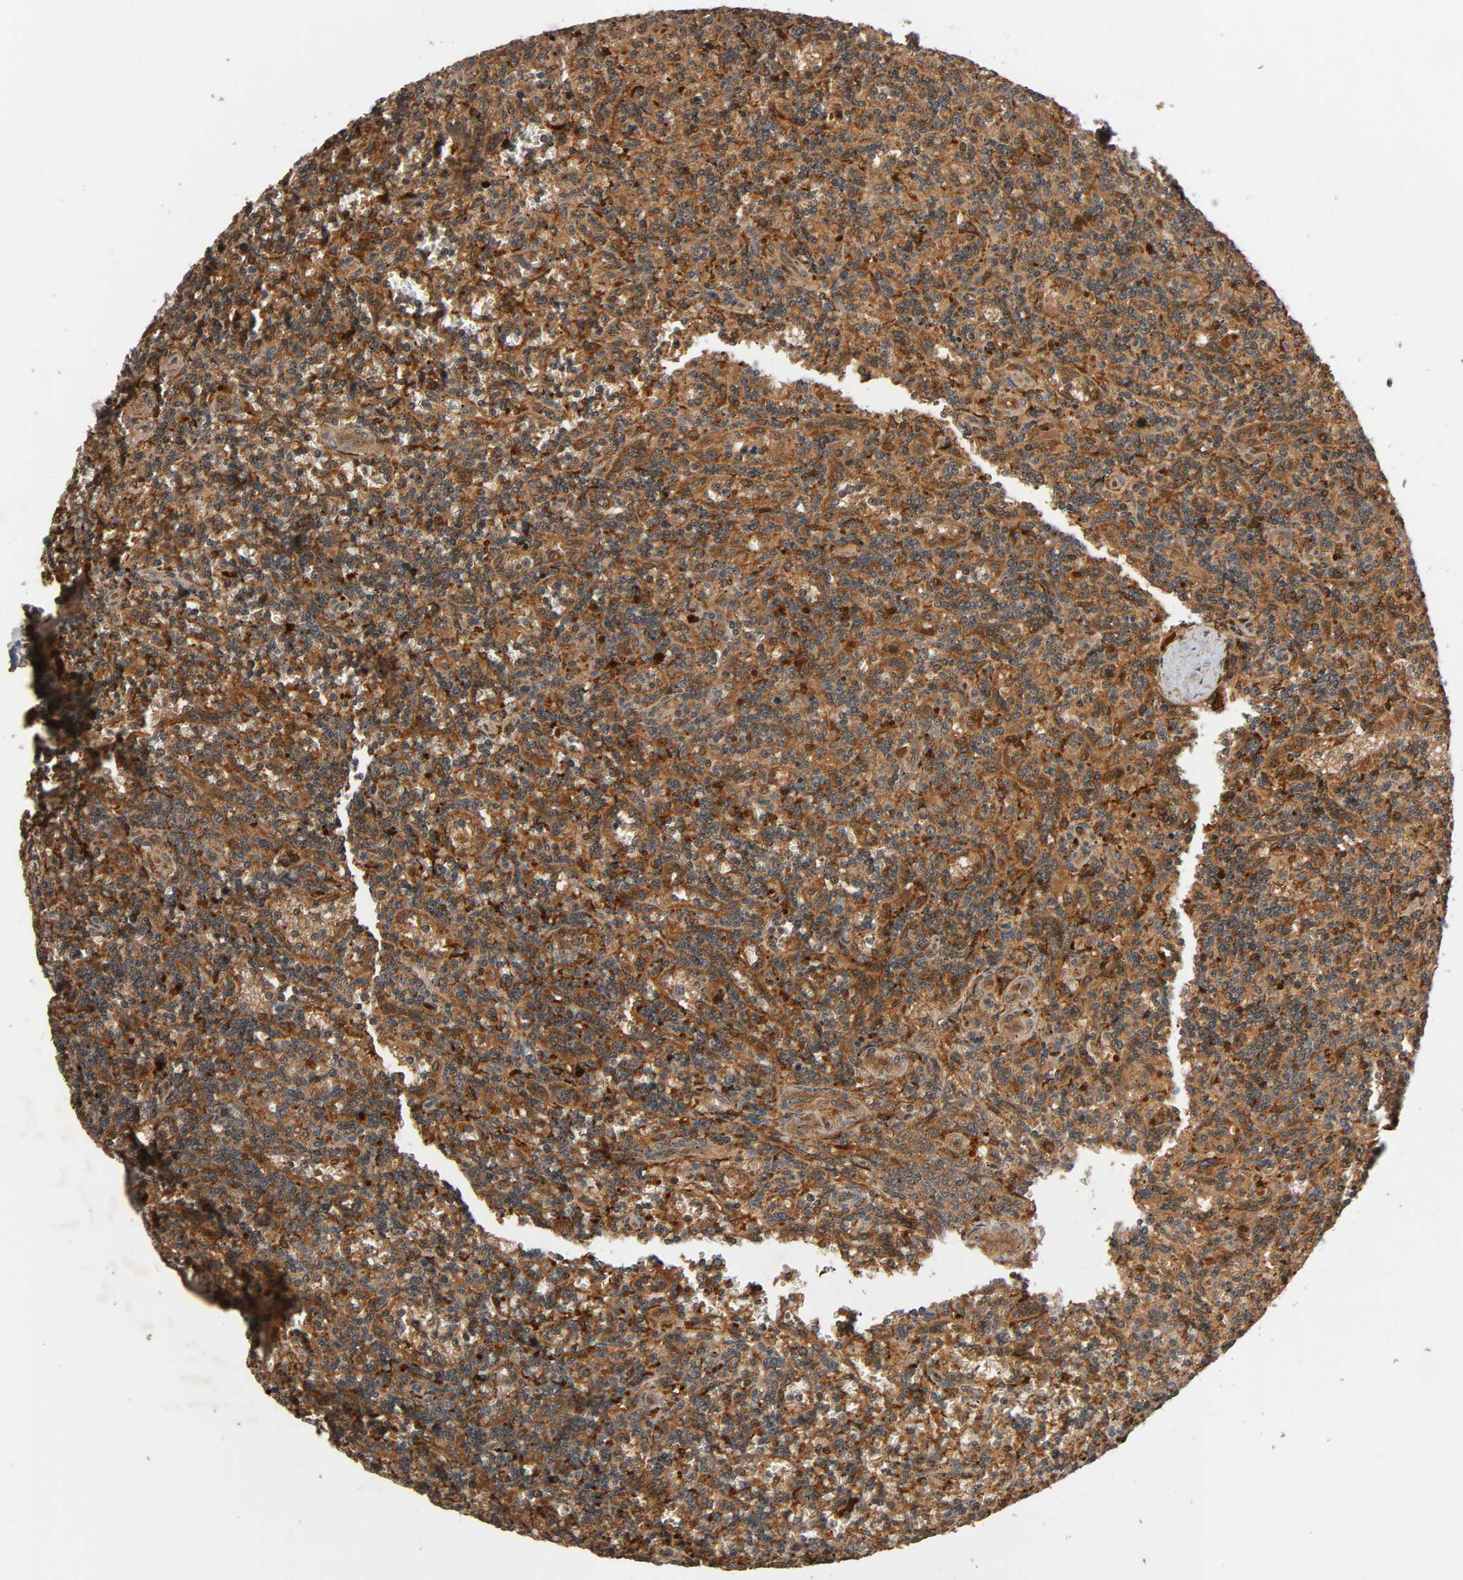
{"staining": {"intensity": "strong", "quantity": ">75%", "location": "cytoplasmic/membranous"}, "tissue": "lymphoma", "cell_type": "Tumor cells", "image_type": "cancer", "snomed": [{"axis": "morphology", "description": "Malignant lymphoma, non-Hodgkin's type, Low grade"}, {"axis": "topography", "description": "Spleen"}], "caption": "The photomicrograph demonstrates immunohistochemical staining of malignant lymphoma, non-Hodgkin's type (low-grade). There is strong cytoplasmic/membranous staining is identified in about >75% of tumor cells.", "gene": "MAP3K8", "patient": {"sex": "male", "age": 73}}